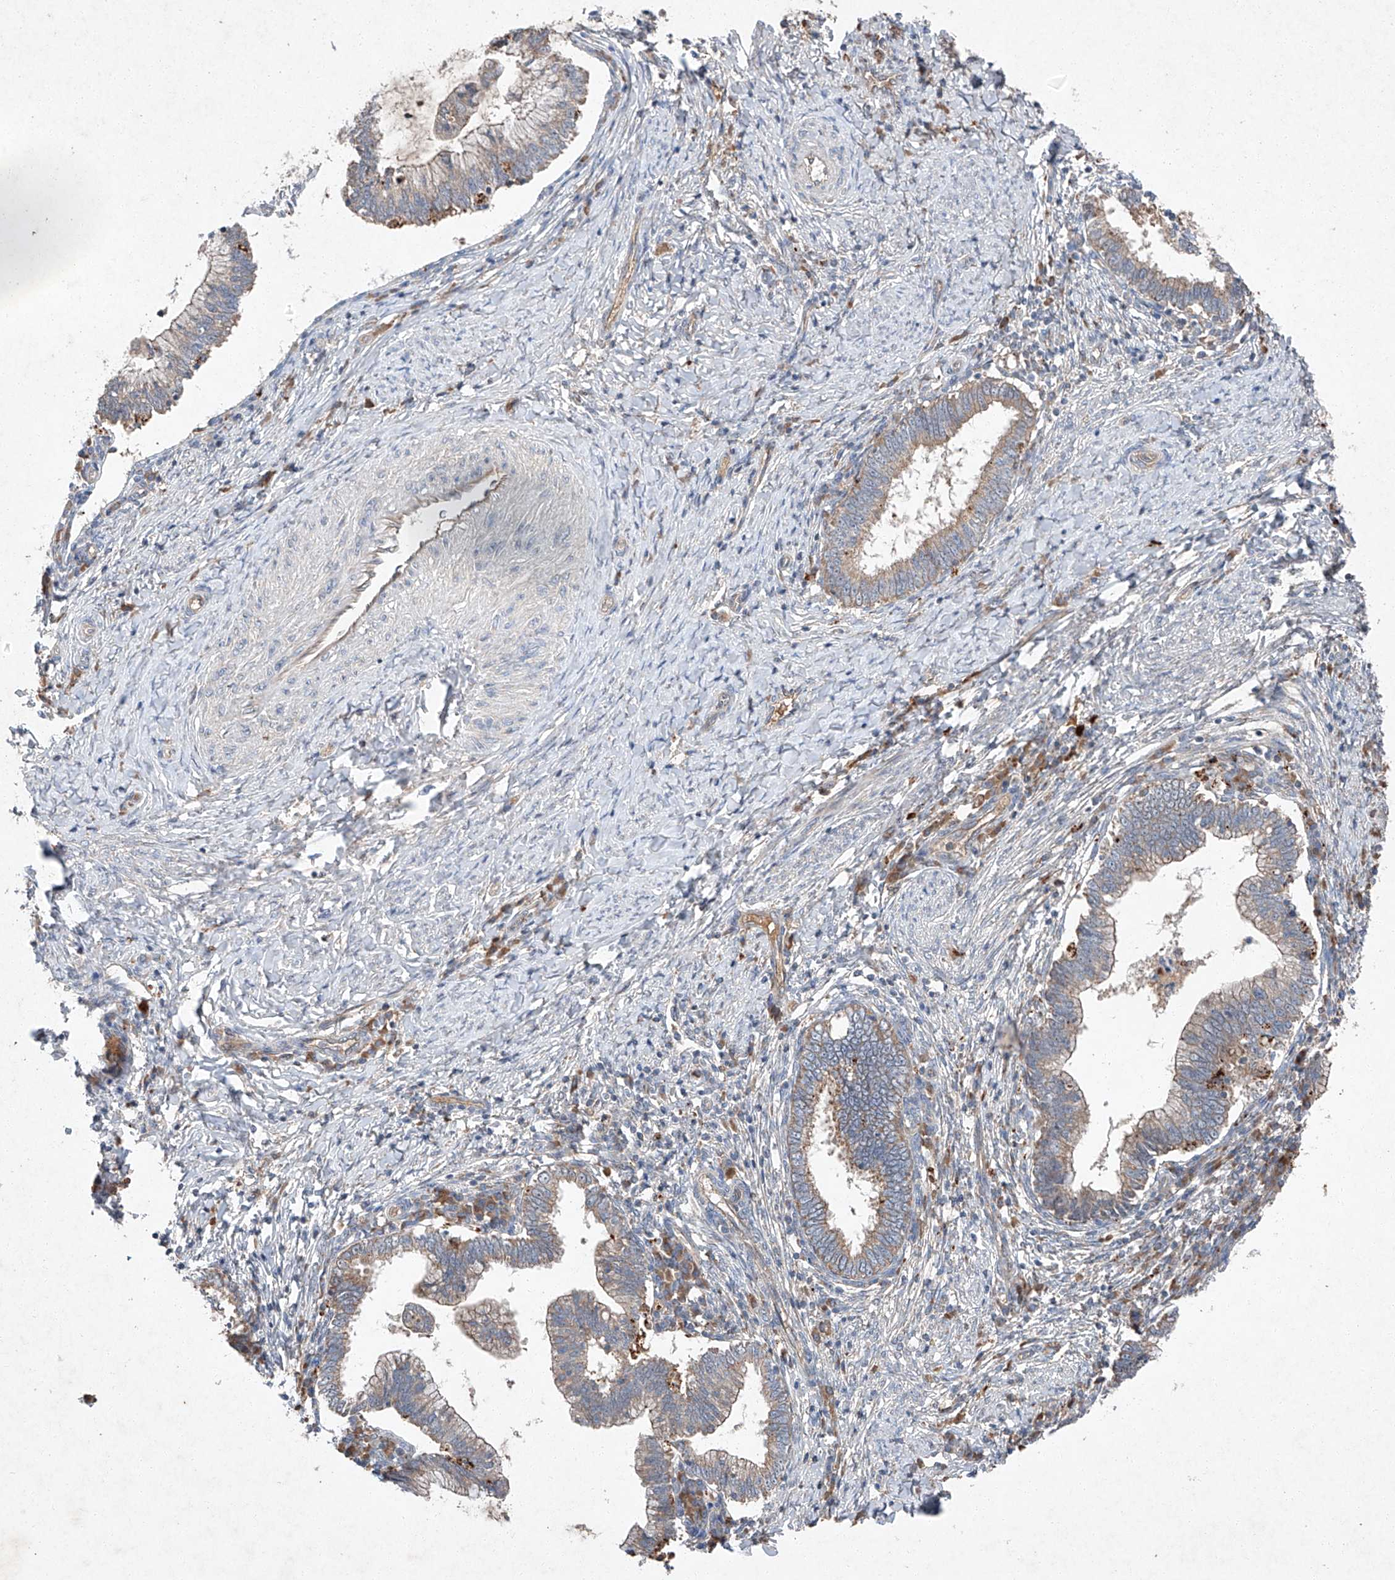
{"staining": {"intensity": "weak", "quantity": "25%-75%", "location": "cytoplasmic/membranous"}, "tissue": "cervical cancer", "cell_type": "Tumor cells", "image_type": "cancer", "snomed": [{"axis": "morphology", "description": "Adenocarcinoma, NOS"}, {"axis": "topography", "description": "Cervix"}], "caption": "Cervical cancer (adenocarcinoma) stained with a protein marker shows weak staining in tumor cells.", "gene": "RUSC1", "patient": {"sex": "female", "age": 36}}